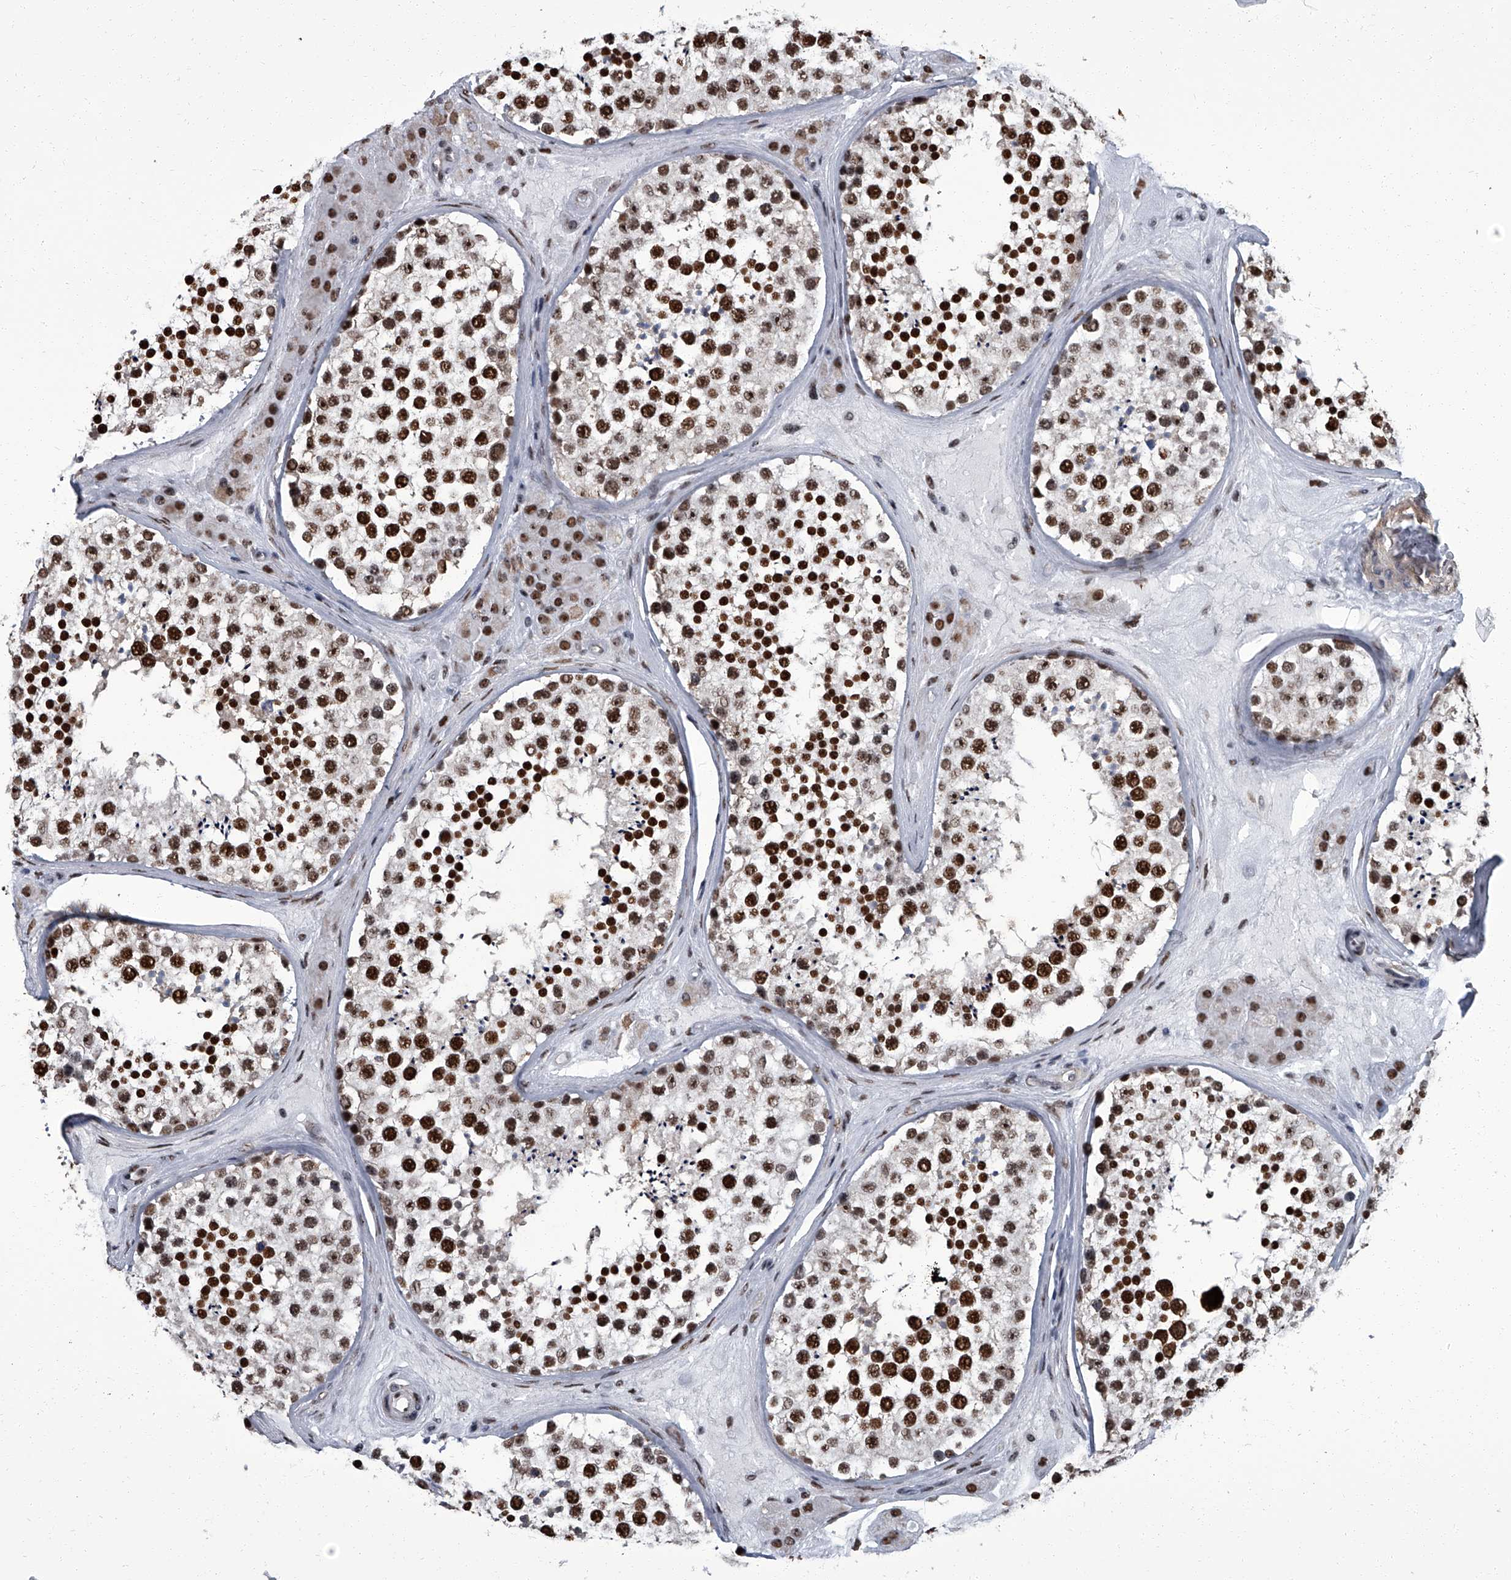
{"staining": {"intensity": "strong", "quantity": ">75%", "location": "nuclear"}, "tissue": "testis", "cell_type": "Cells in seminiferous ducts", "image_type": "normal", "snomed": [{"axis": "morphology", "description": "Normal tissue, NOS"}, {"axis": "topography", "description": "Testis"}], "caption": "IHC photomicrograph of benign testis stained for a protein (brown), which exhibits high levels of strong nuclear staining in approximately >75% of cells in seminiferous ducts.", "gene": "ZNF518B", "patient": {"sex": "male", "age": 46}}